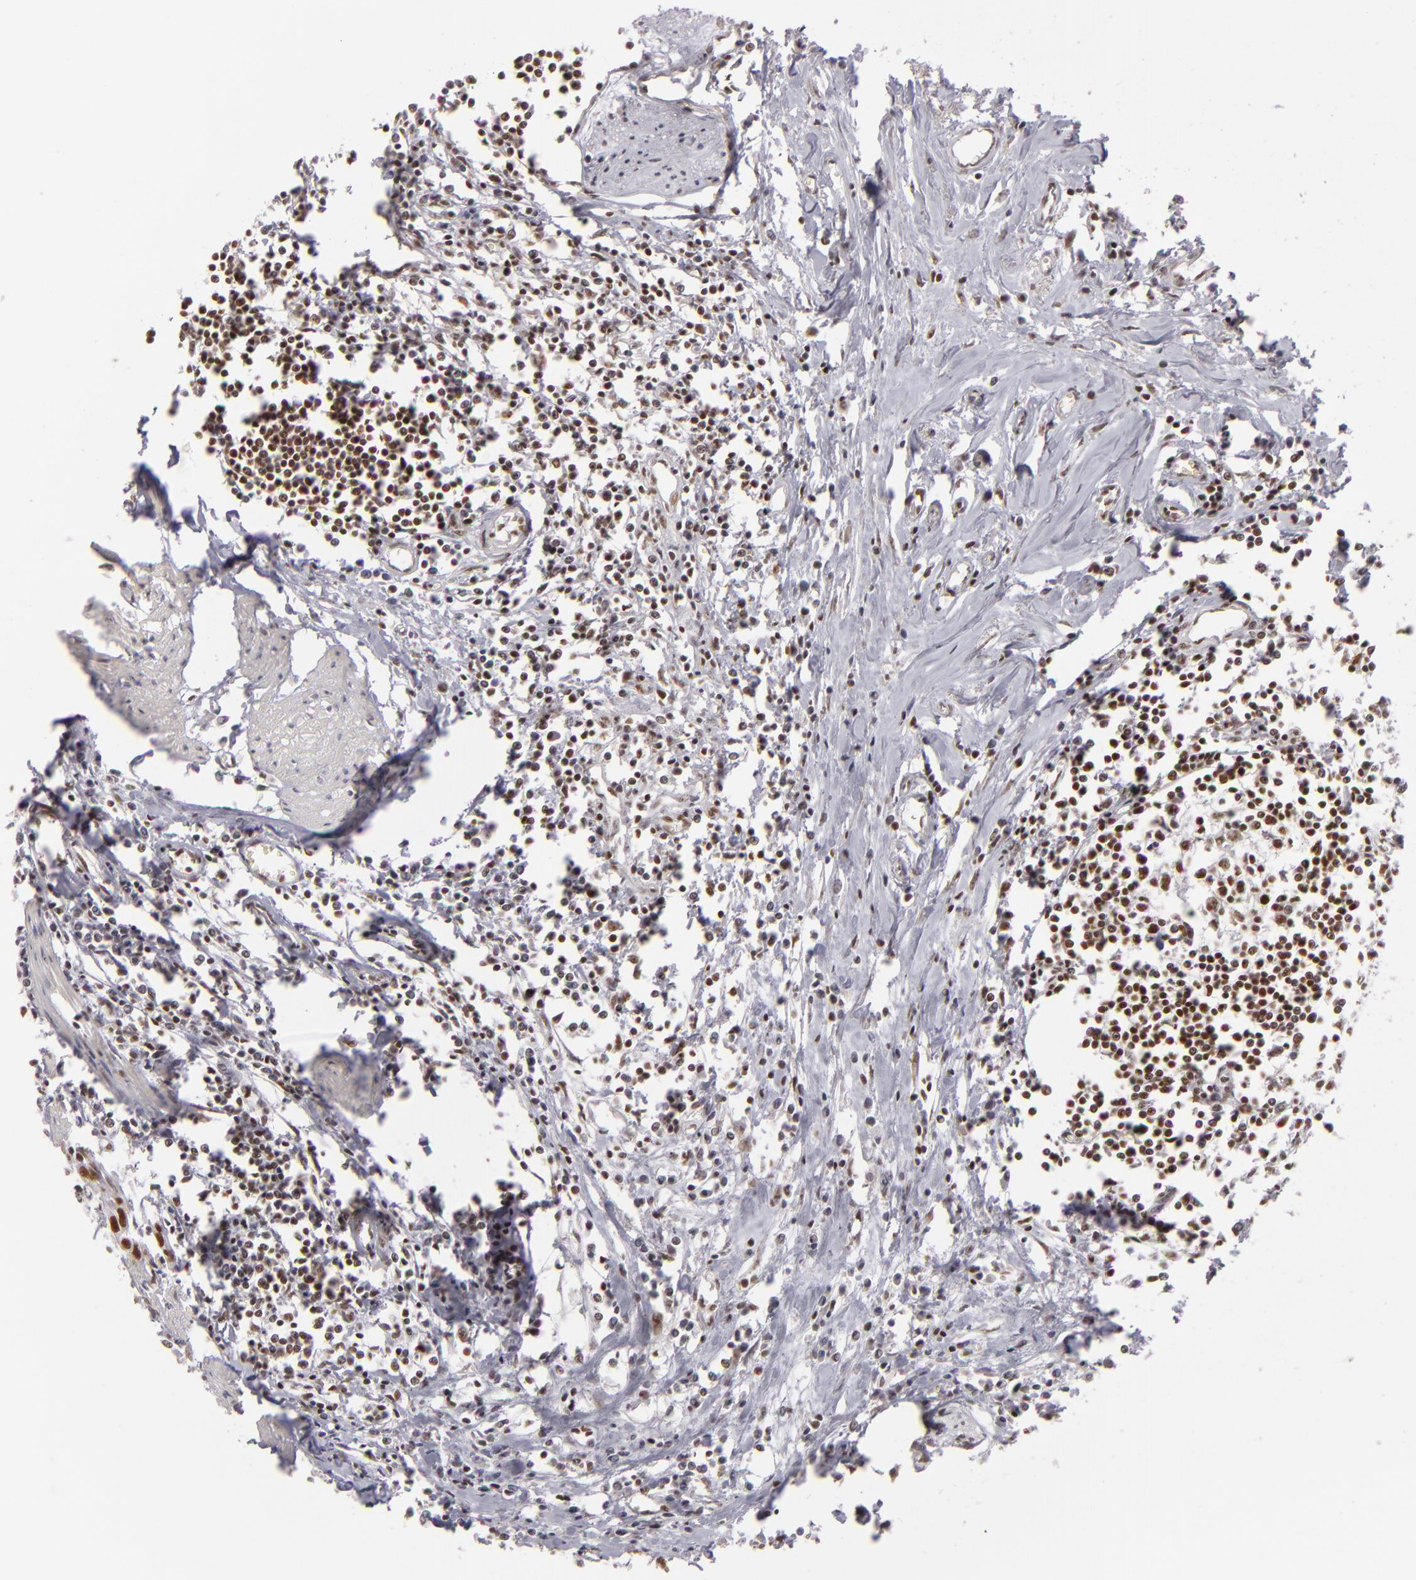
{"staining": {"intensity": "strong", "quantity": ">75%", "location": "nuclear"}, "tissue": "urothelial cancer", "cell_type": "Tumor cells", "image_type": "cancer", "snomed": [{"axis": "morphology", "description": "Urothelial carcinoma, High grade"}, {"axis": "topography", "description": "Urinary bladder"}], "caption": "Brown immunohistochemical staining in human high-grade urothelial carcinoma reveals strong nuclear positivity in about >75% of tumor cells.", "gene": "DAXX", "patient": {"sex": "male", "age": 54}}